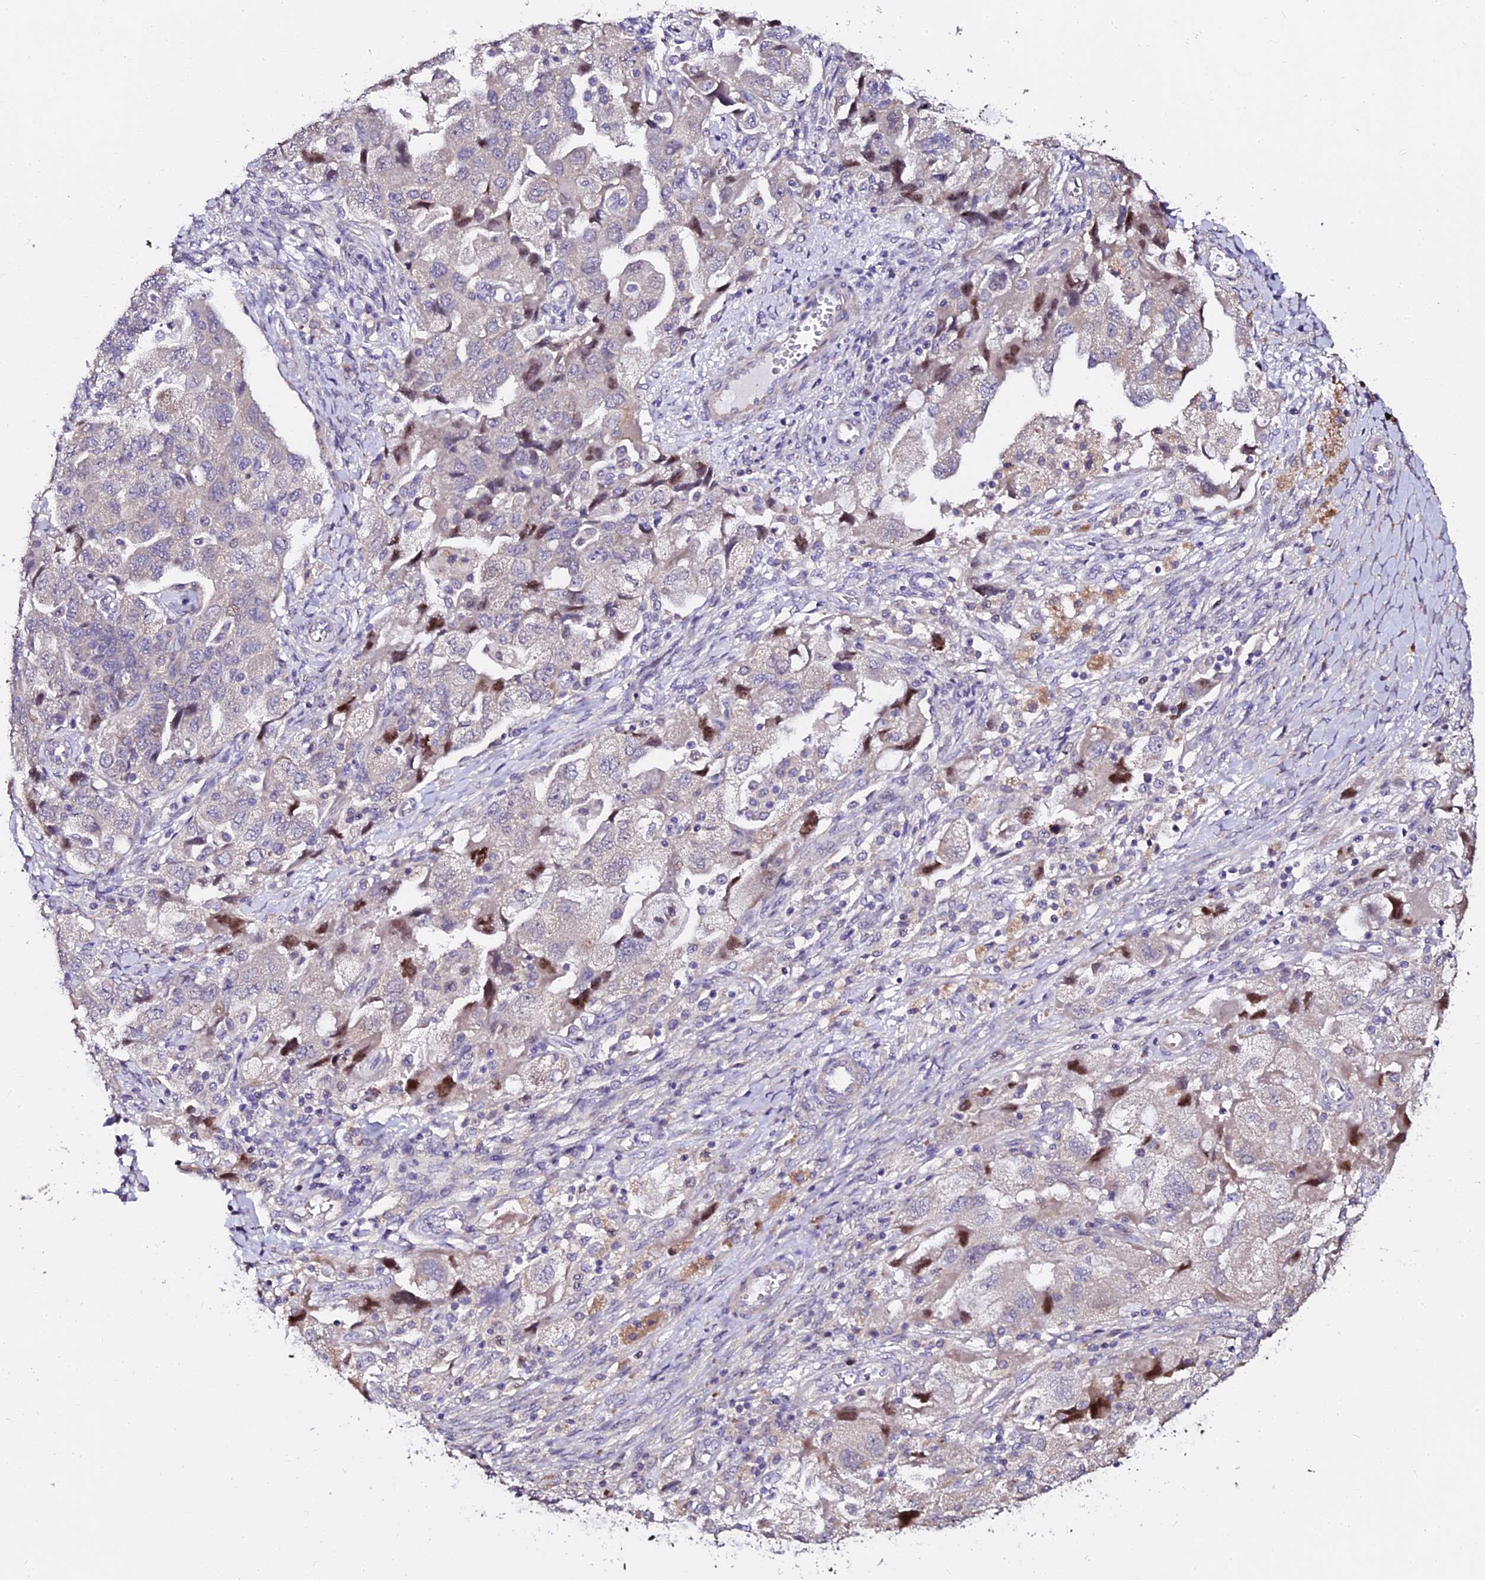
{"staining": {"intensity": "moderate", "quantity": "<25%", "location": "nuclear"}, "tissue": "ovarian cancer", "cell_type": "Tumor cells", "image_type": "cancer", "snomed": [{"axis": "morphology", "description": "Carcinoma, NOS"}, {"axis": "morphology", "description": "Cystadenocarcinoma, serous, NOS"}, {"axis": "topography", "description": "Ovary"}], "caption": "Immunohistochemical staining of human carcinoma (ovarian) shows low levels of moderate nuclear protein positivity in about <25% of tumor cells.", "gene": "GPN3", "patient": {"sex": "female", "age": 69}}